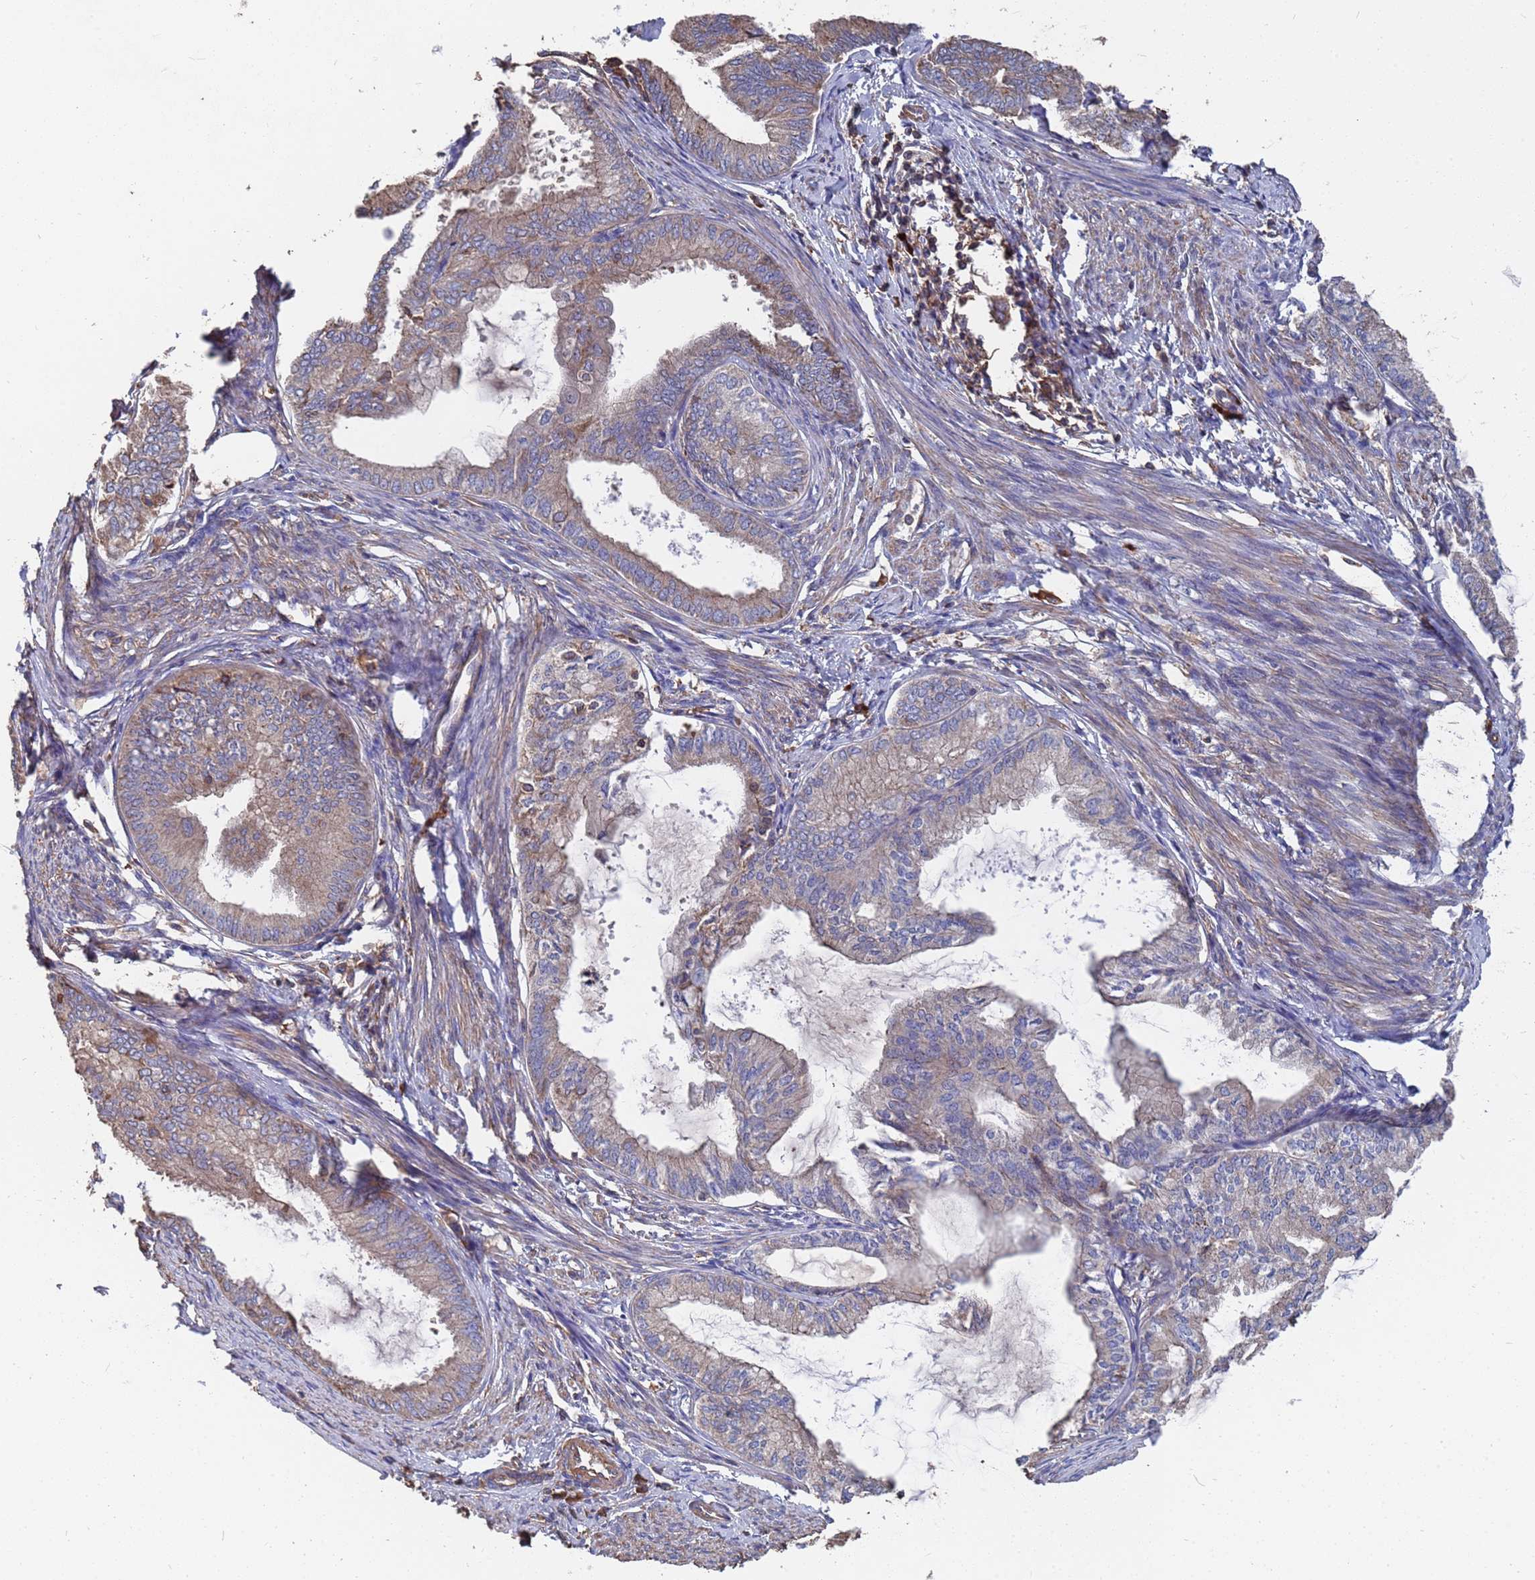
{"staining": {"intensity": "weak", "quantity": "25%-75%", "location": "cytoplasmic/membranous"}, "tissue": "endometrial cancer", "cell_type": "Tumor cells", "image_type": "cancer", "snomed": [{"axis": "morphology", "description": "Adenocarcinoma, NOS"}, {"axis": "topography", "description": "Endometrium"}], "caption": "There is low levels of weak cytoplasmic/membranous staining in tumor cells of endometrial cancer, as demonstrated by immunohistochemical staining (brown color).", "gene": "PYCR1", "patient": {"sex": "female", "age": 86}}